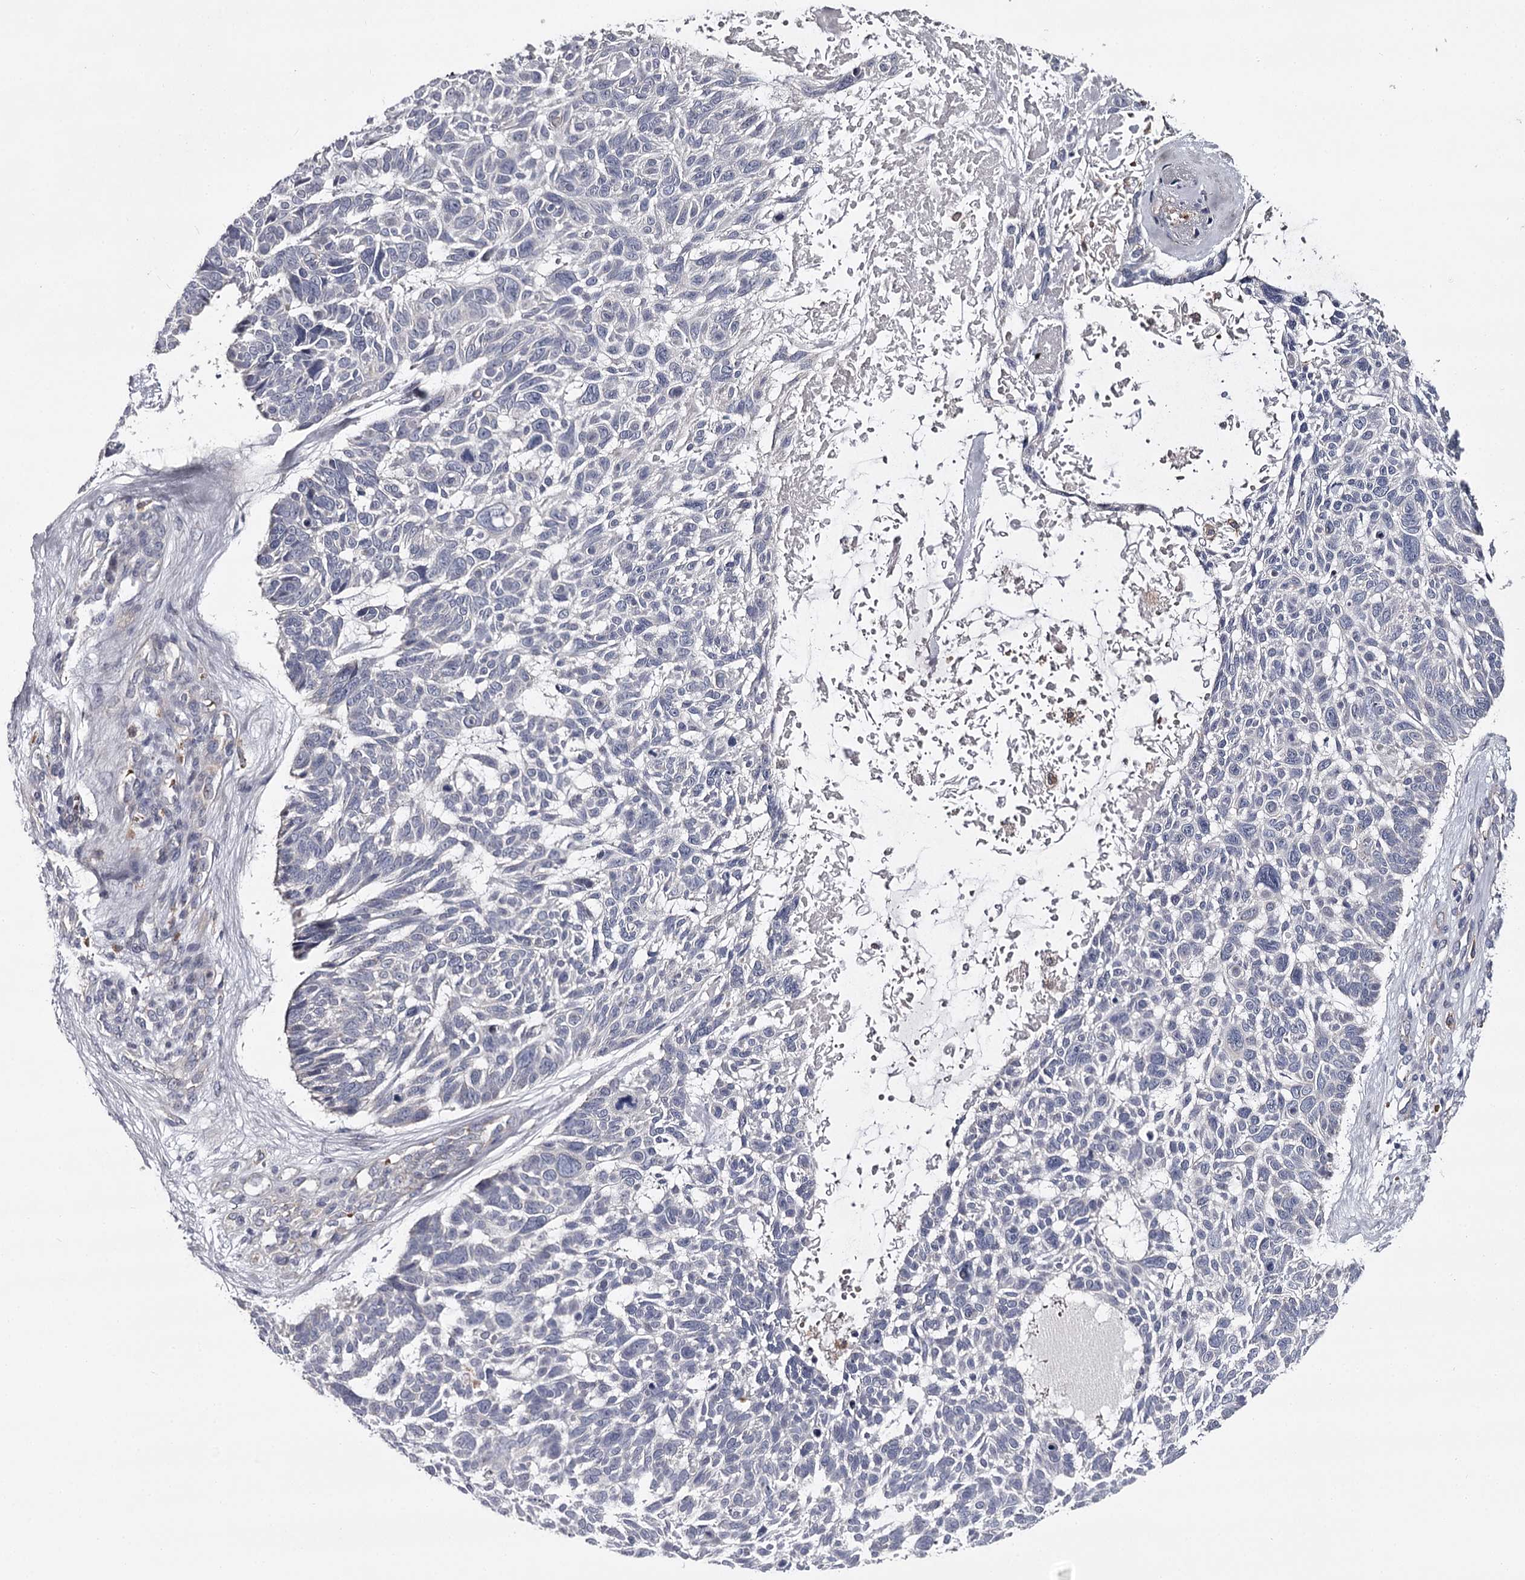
{"staining": {"intensity": "negative", "quantity": "none", "location": "none"}, "tissue": "skin cancer", "cell_type": "Tumor cells", "image_type": "cancer", "snomed": [{"axis": "morphology", "description": "Basal cell carcinoma"}, {"axis": "topography", "description": "Skin"}], "caption": "Immunohistochemical staining of human skin cancer (basal cell carcinoma) shows no significant positivity in tumor cells. The staining is performed using DAB brown chromogen with nuclei counter-stained in using hematoxylin.", "gene": "RASSF6", "patient": {"sex": "male", "age": 88}}